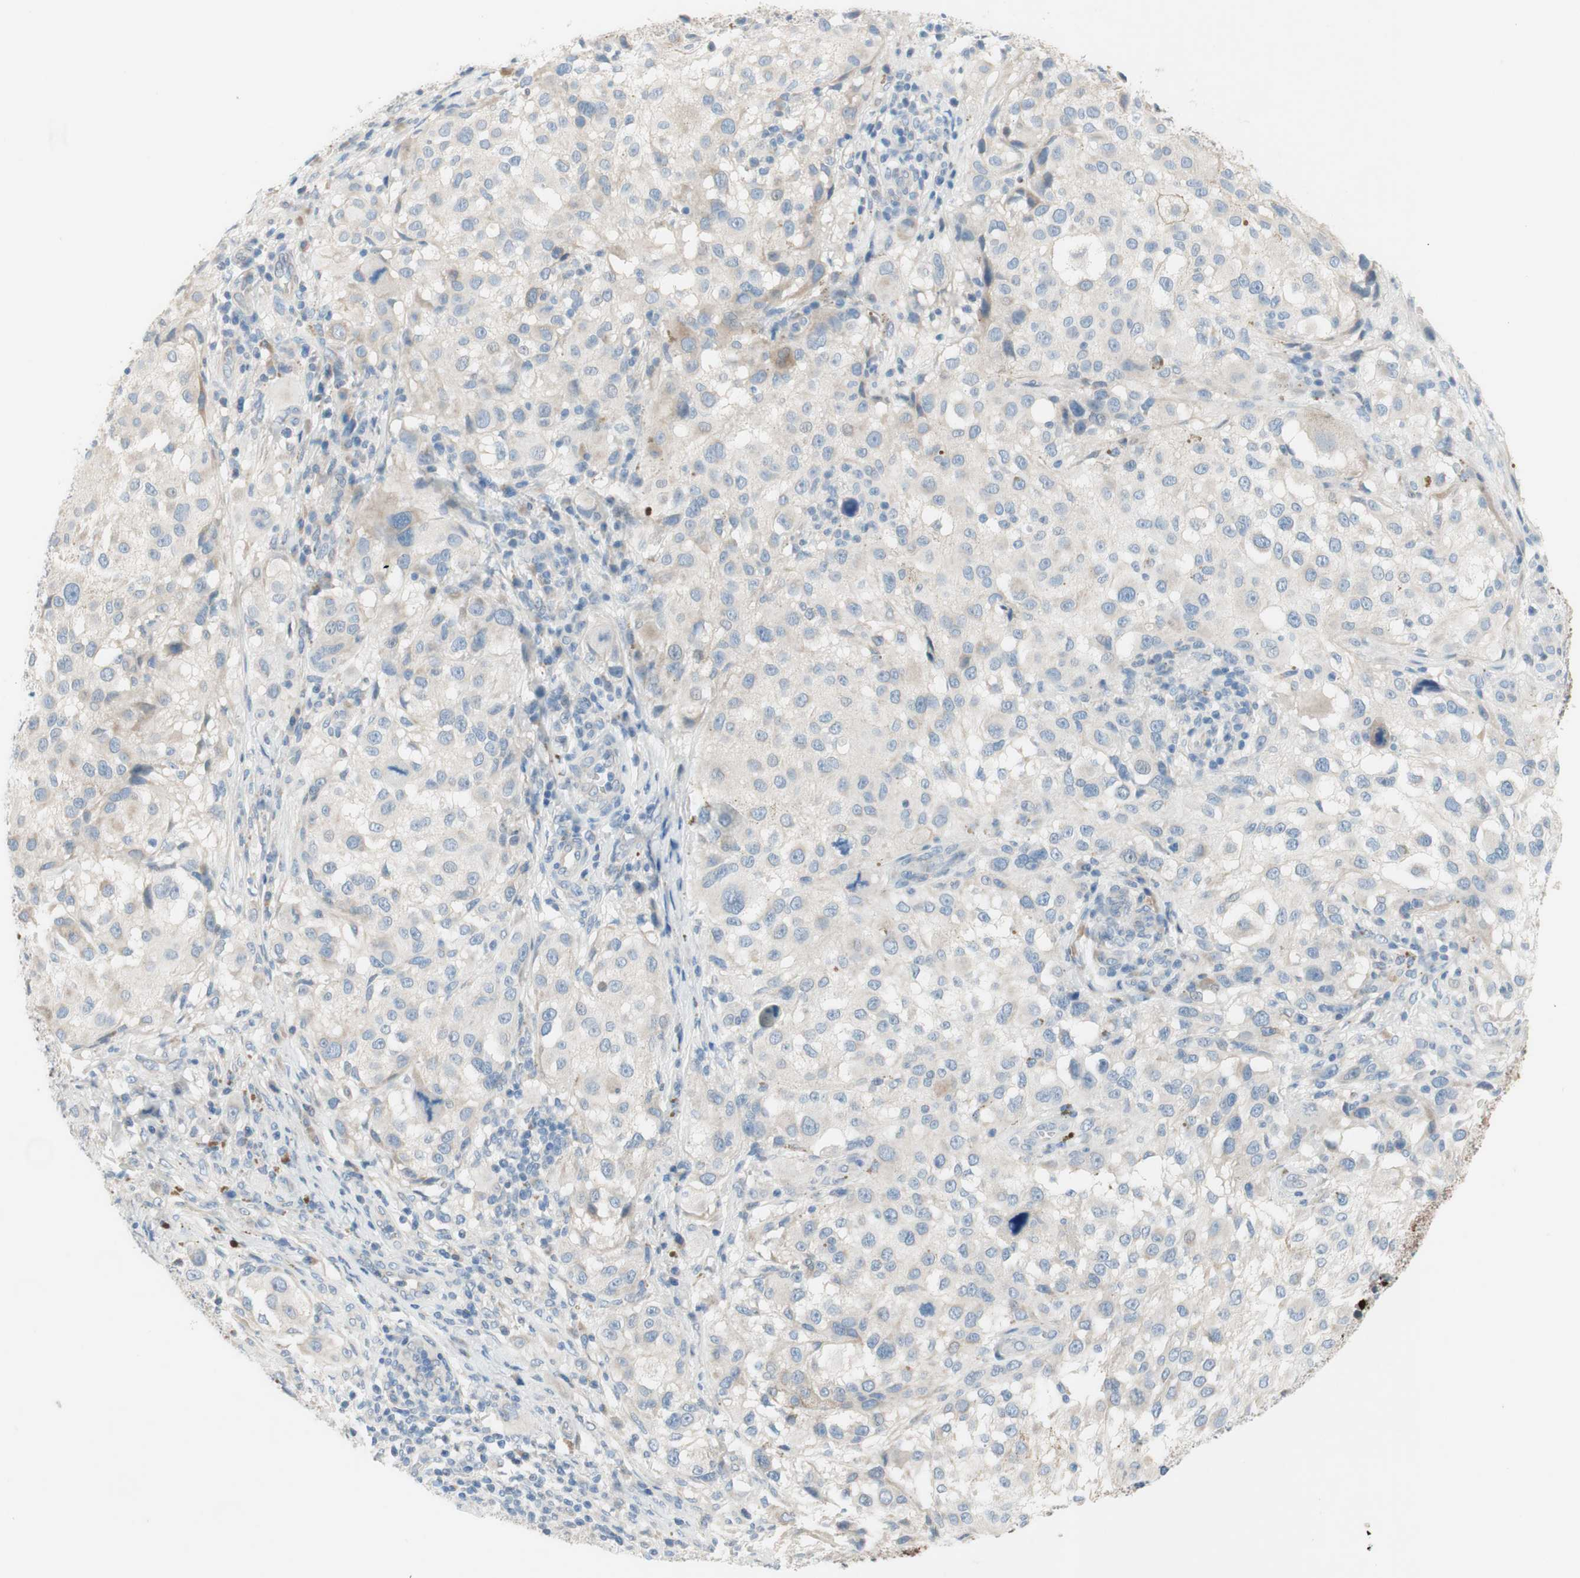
{"staining": {"intensity": "negative", "quantity": "none", "location": "none"}, "tissue": "melanoma", "cell_type": "Tumor cells", "image_type": "cancer", "snomed": [{"axis": "morphology", "description": "Necrosis, NOS"}, {"axis": "morphology", "description": "Malignant melanoma, NOS"}, {"axis": "topography", "description": "Skin"}], "caption": "Malignant melanoma stained for a protein using immunohistochemistry exhibits no positivity tumor cells.", "gene": "FDFT1", "patient": {"sex": "female", "age": 87}}